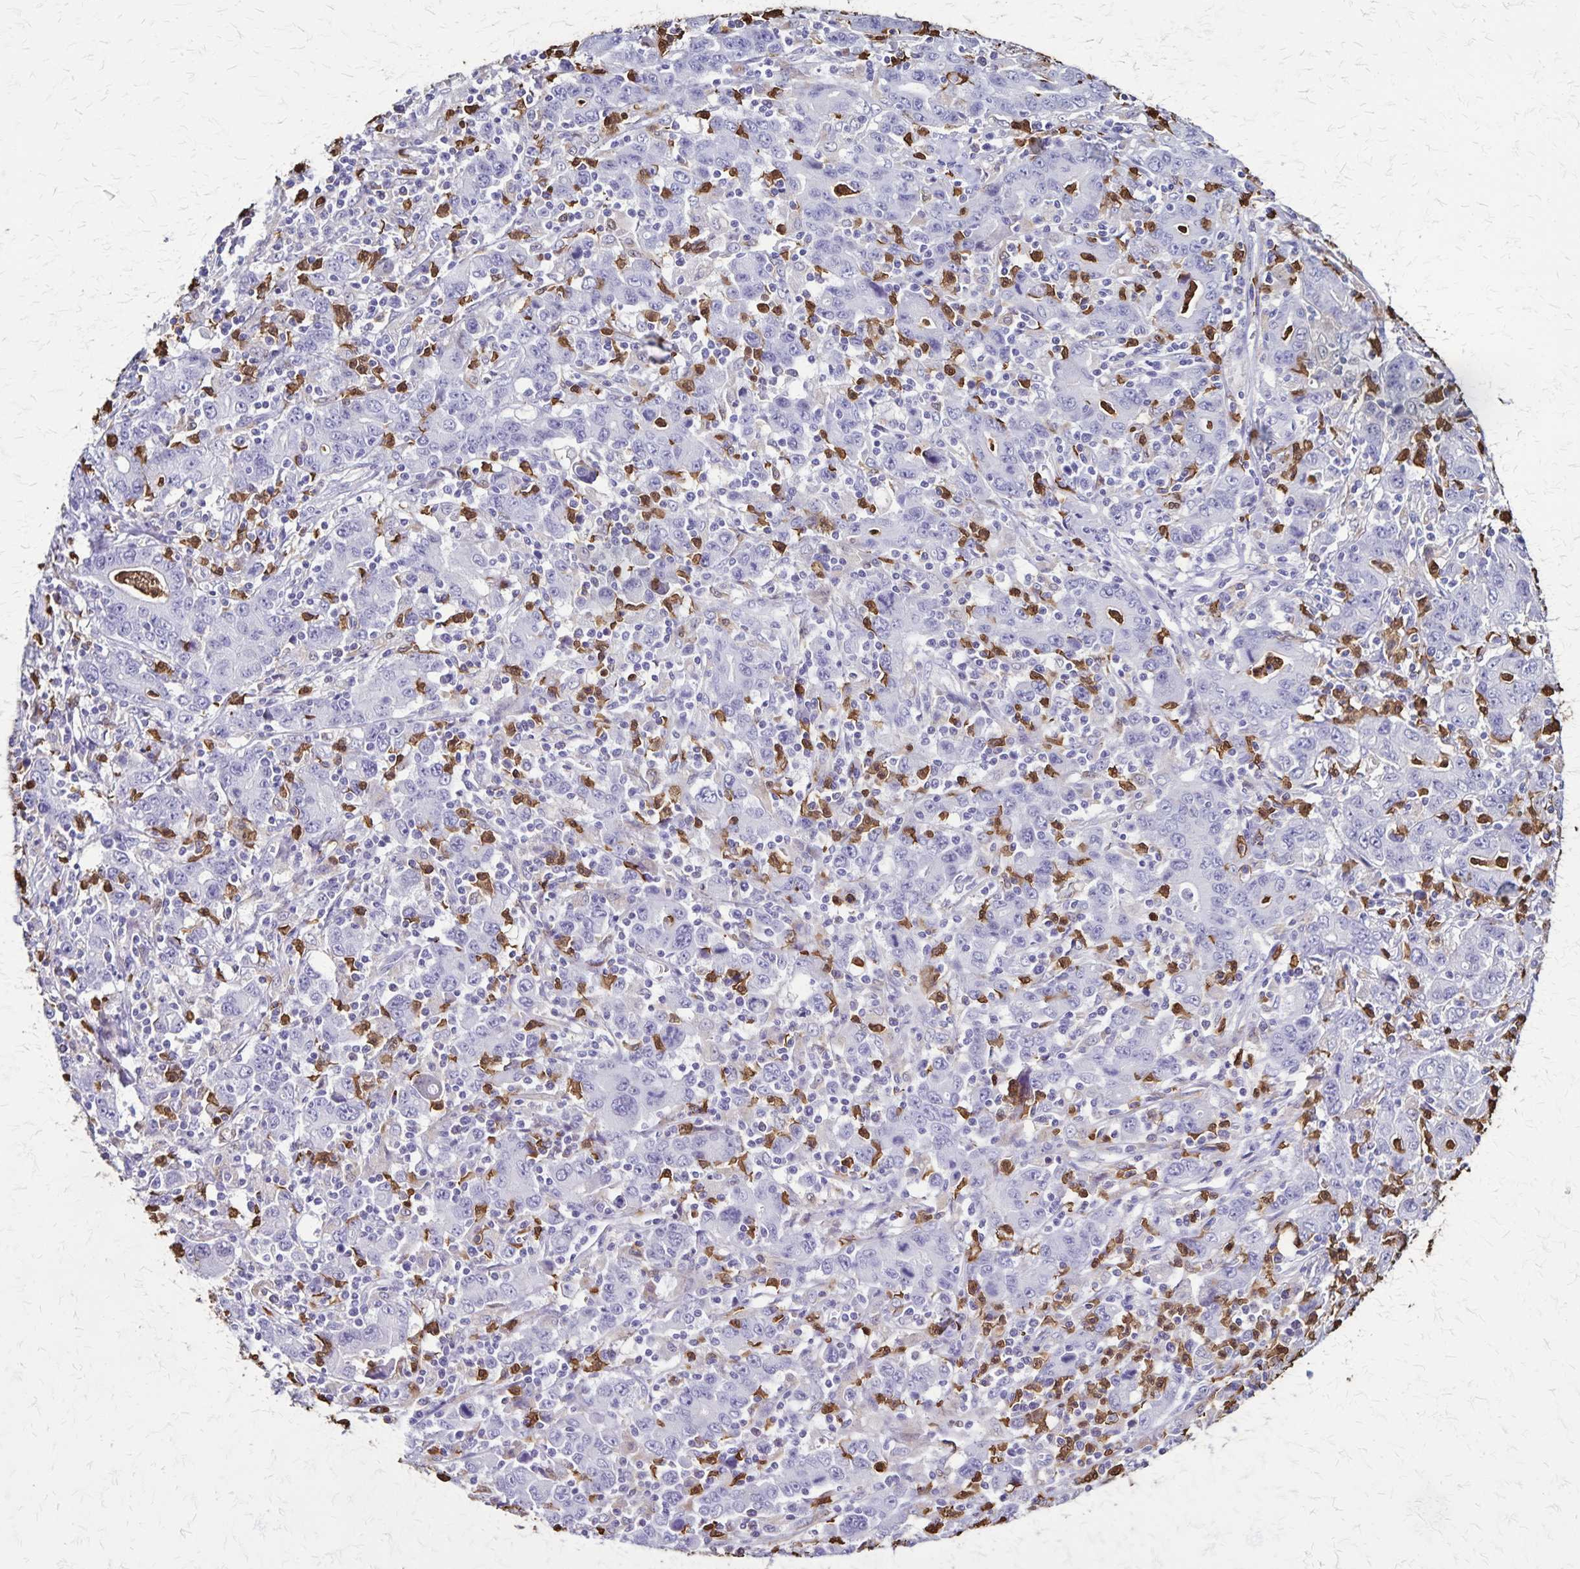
{"staining": {"intensity": "negative", "quantity": "none", "location": "none"}, "tissue": "stomach cancer", "cell_type": "Tumor cells", "image_type": "cancer", "snomed": [{"axis": "morphology", "description": "Adenocarcinoma, NOS"}, {"axis": "topography", "description": "Stomach, upper"}], "caption": "IHC of adenocarcinoma (stomach) shows no expression in tumor cells.", "gene": "ULBP3", "patient": {"sex": "male", "age": 69}}